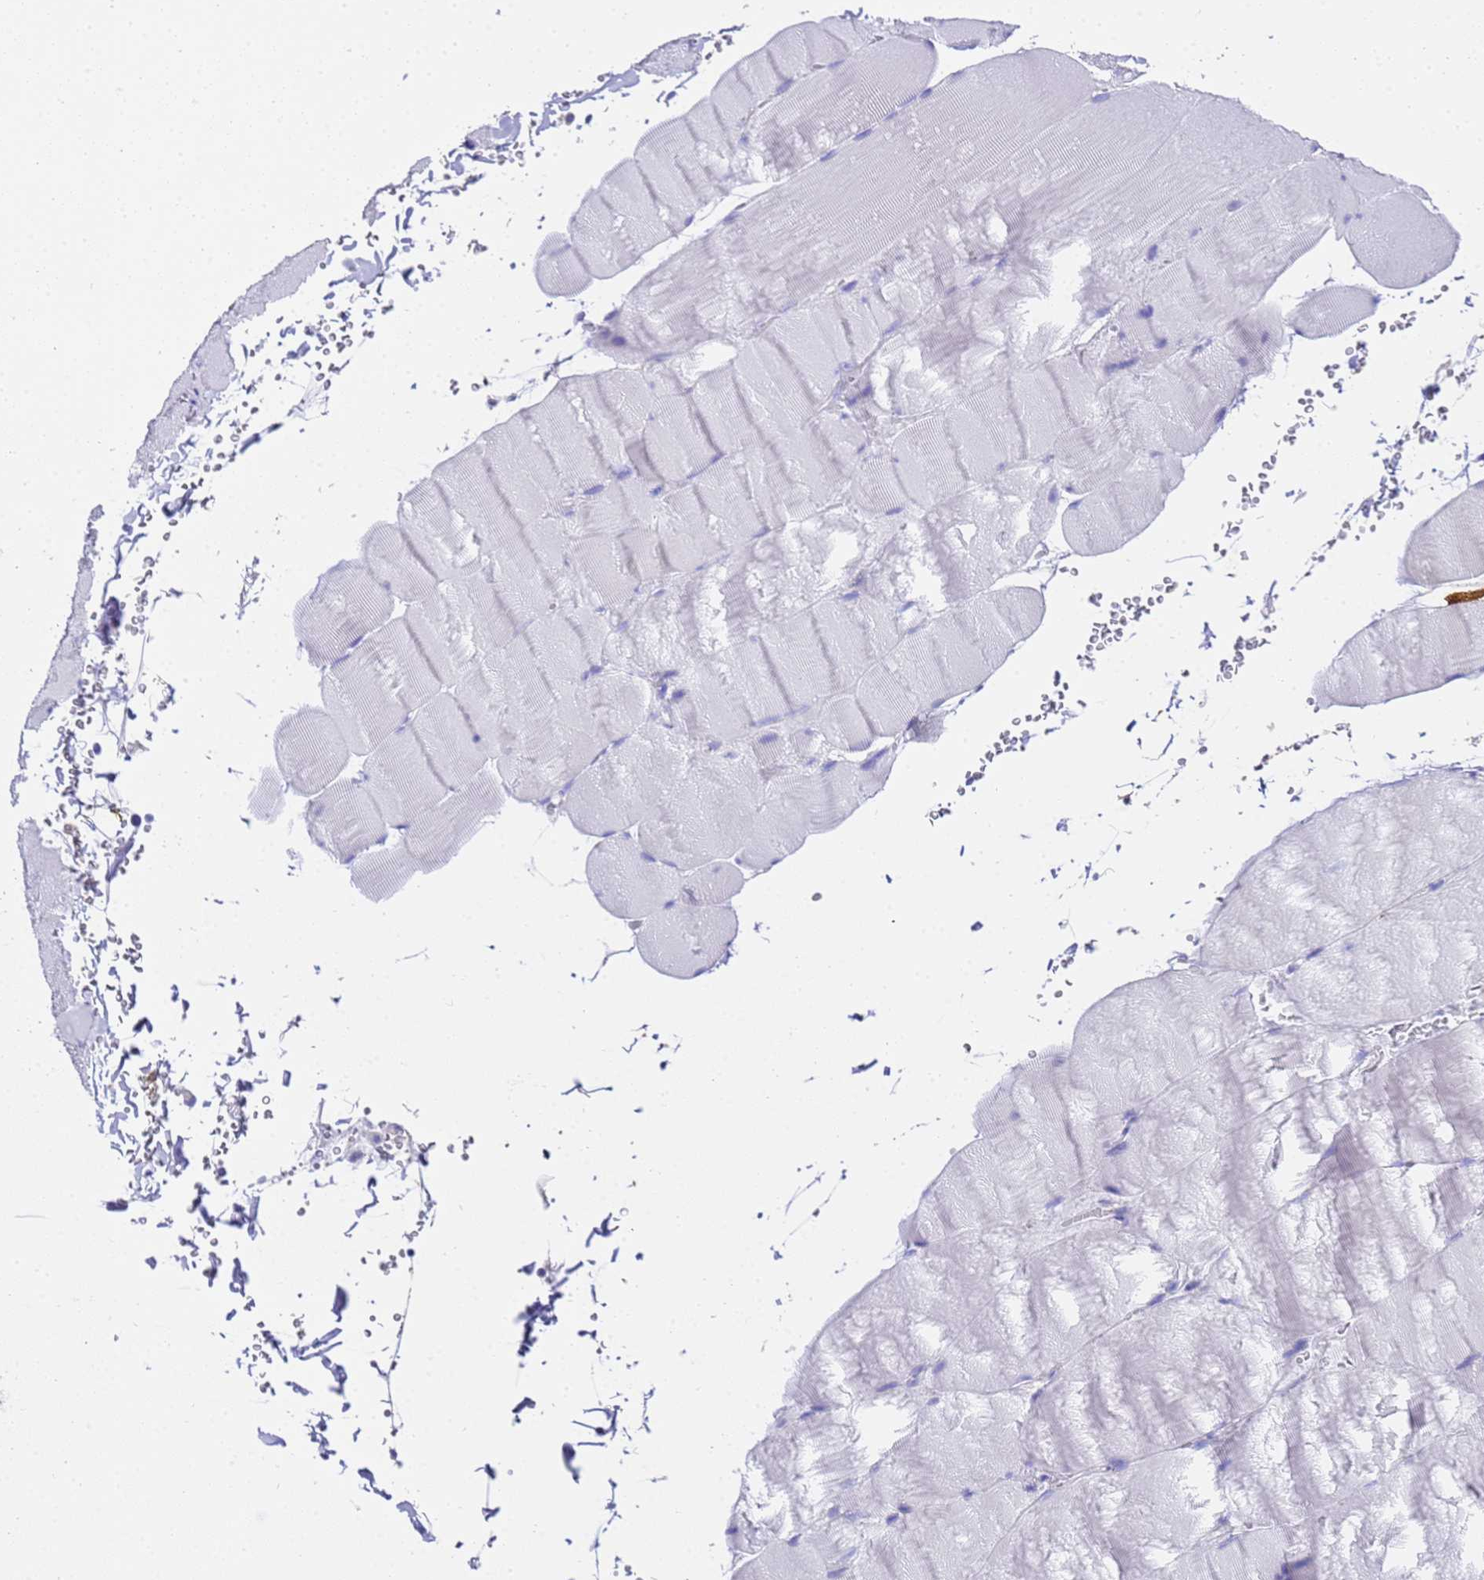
{"staining": {"intensity": "negative", "quantity": "none", "location": "none"}, "tissue": "skeletal muscle", "cell_type": "Myocytes", "image_type": "normal", "snomed": [{"axis": "morphology", "description": "Normal tissue, NOS"}, {"axis": "topography", "description": "Skeletal muscle"}, {"axis": "topography", "description": "Head-Neck"}], "caption": "Immunohistochemical staining of unremarkable human skeletal muscle displays no significant staining in myocytes.", "gene": "FAM72A", "patient": {"sex": "male", "age": 66}}